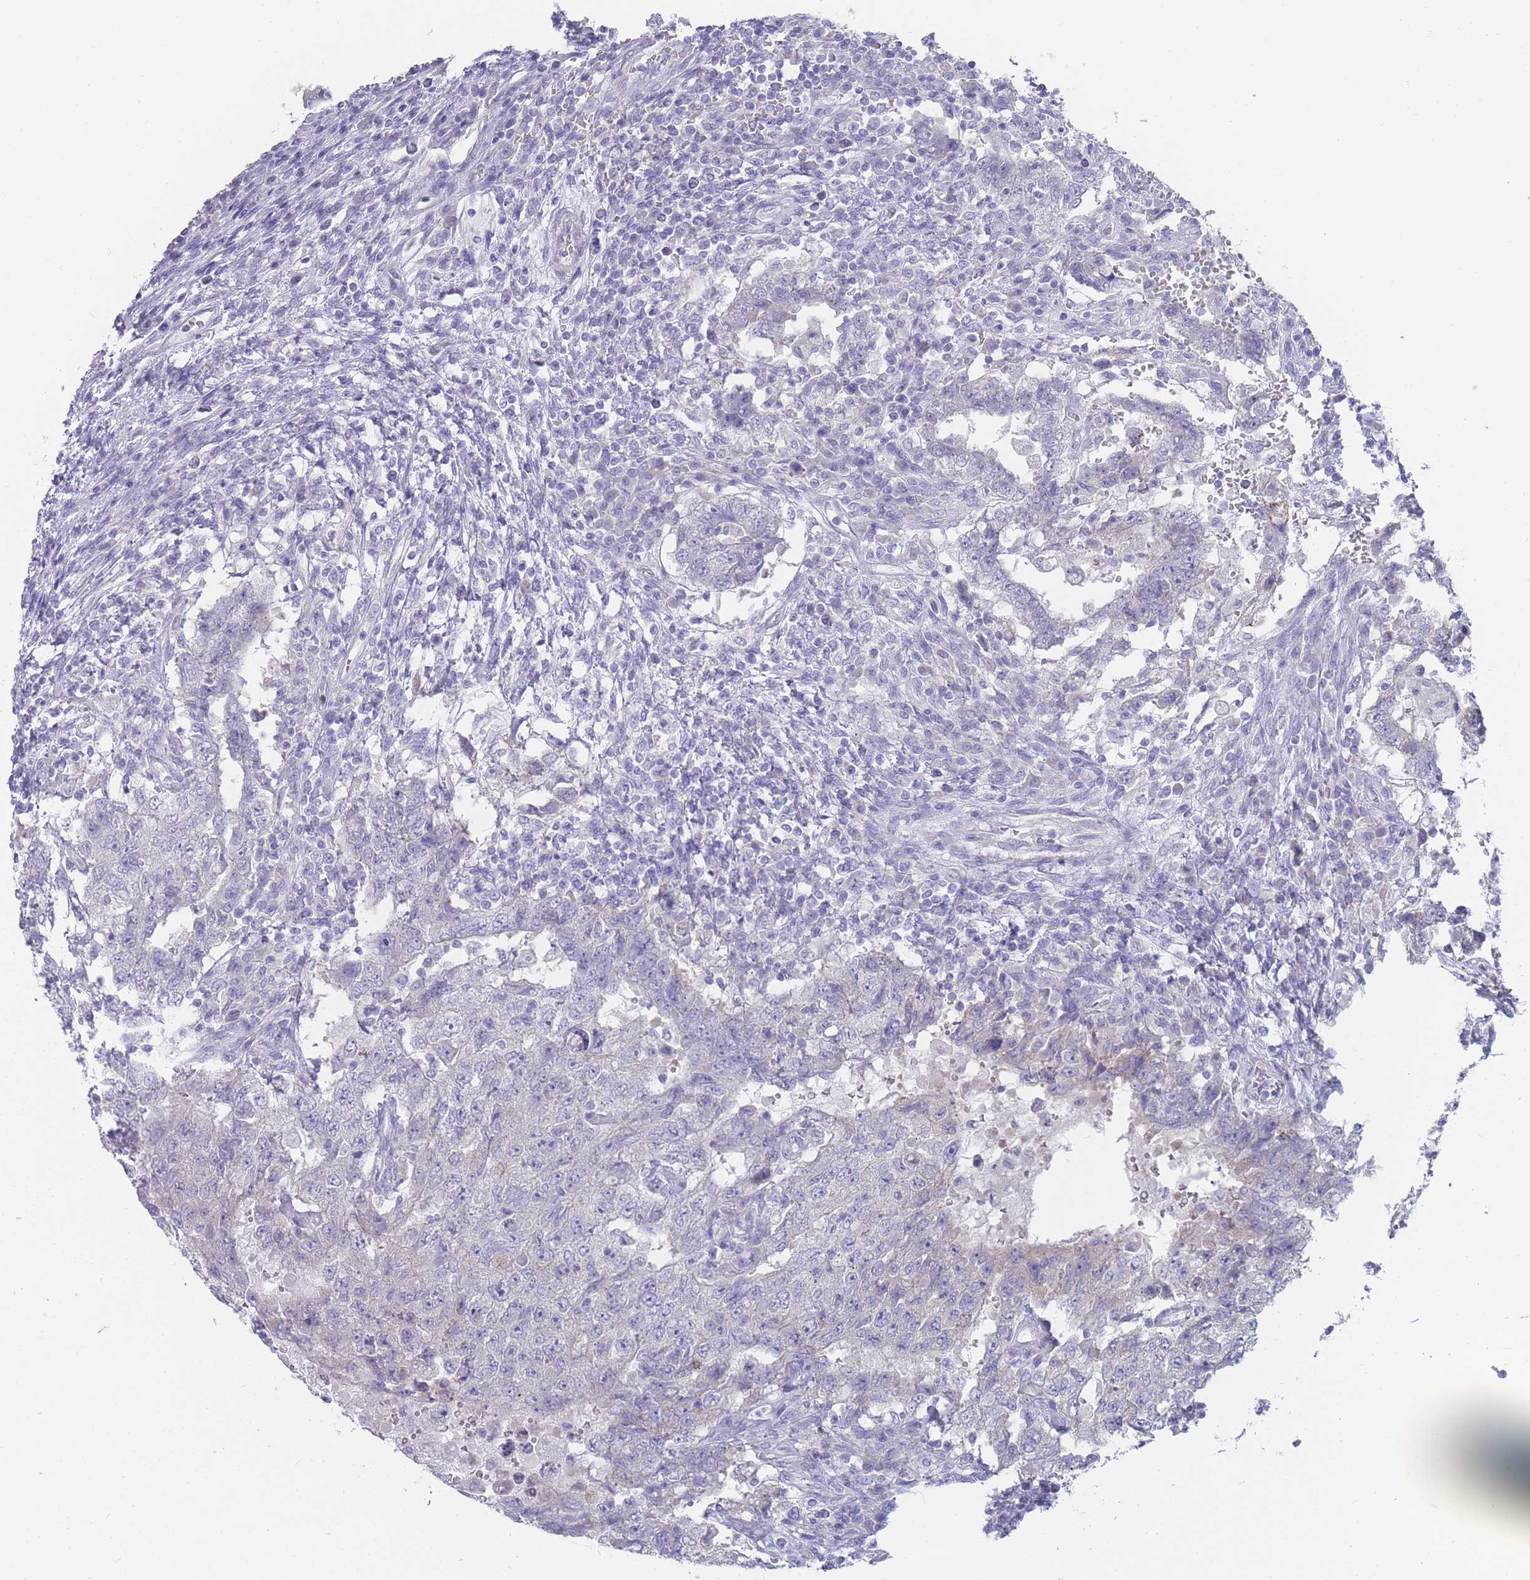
{"staining": {"intensity": "negative", "quantity": "none", "location": "none"}, "tissue": "testis cancer", "cell_type": "Tumor cells", "image_type": "cancer", "snomed": [{"axis": "morphology", "description": "Carcinoma, Embryonal, NOS"}, {"axis": "topography", "description": "Testis"}], "caption": "A histopathology image of testis cancer stained for a protein displays no brown staining in tumor cells.", "gene": "PIGU", "patient": {"sex": "male", "age": 26}}